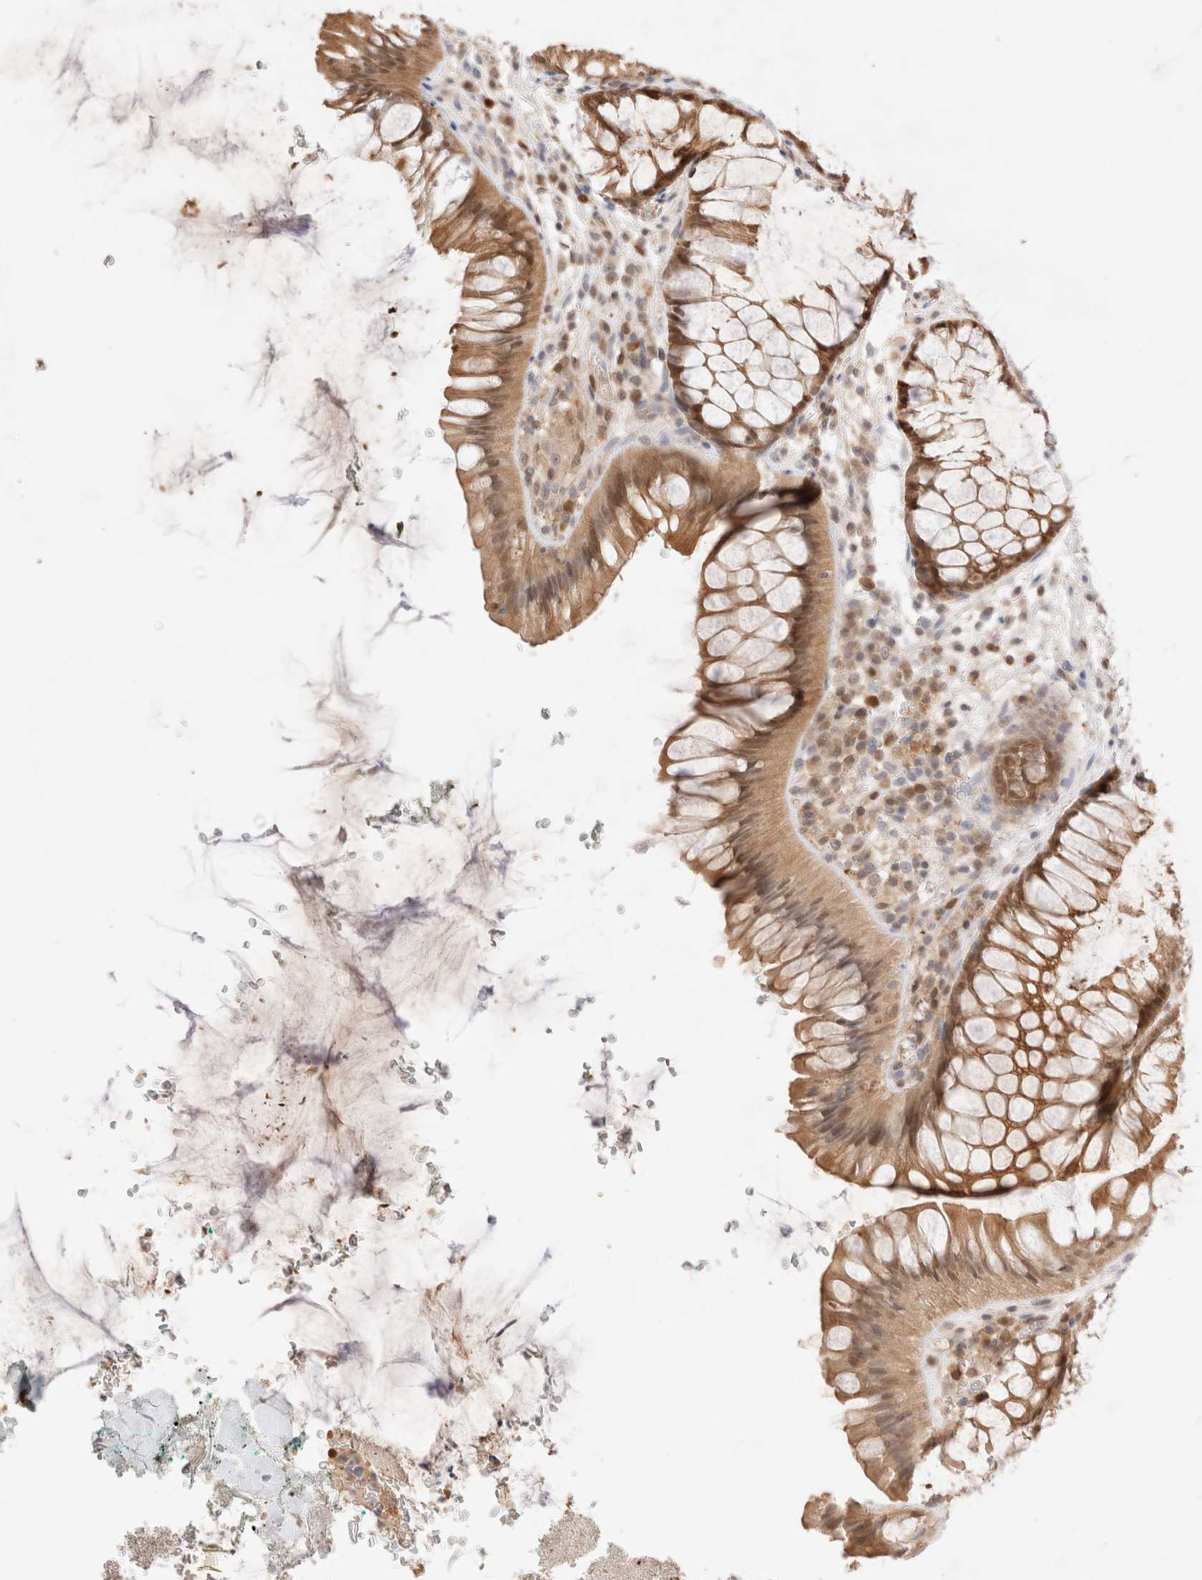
{"staining": {"intensity": "strong", "quantity": ">75%", "location": "cytoplasmic/membranous"}, "tissue": "rectum", "cell_type": "Glandular cells", "image_type": "normal", "snomed": [{"axis": "morphology", "description": "Normal tissue, NOS"}, {"axis": "topography", "description": "Rectum"}], "caption": "Rectum stained with a protein marker shows strong staining in glandular cells.", "gene": "STARD10", "patient": {"sex": "male", "age": 51}}